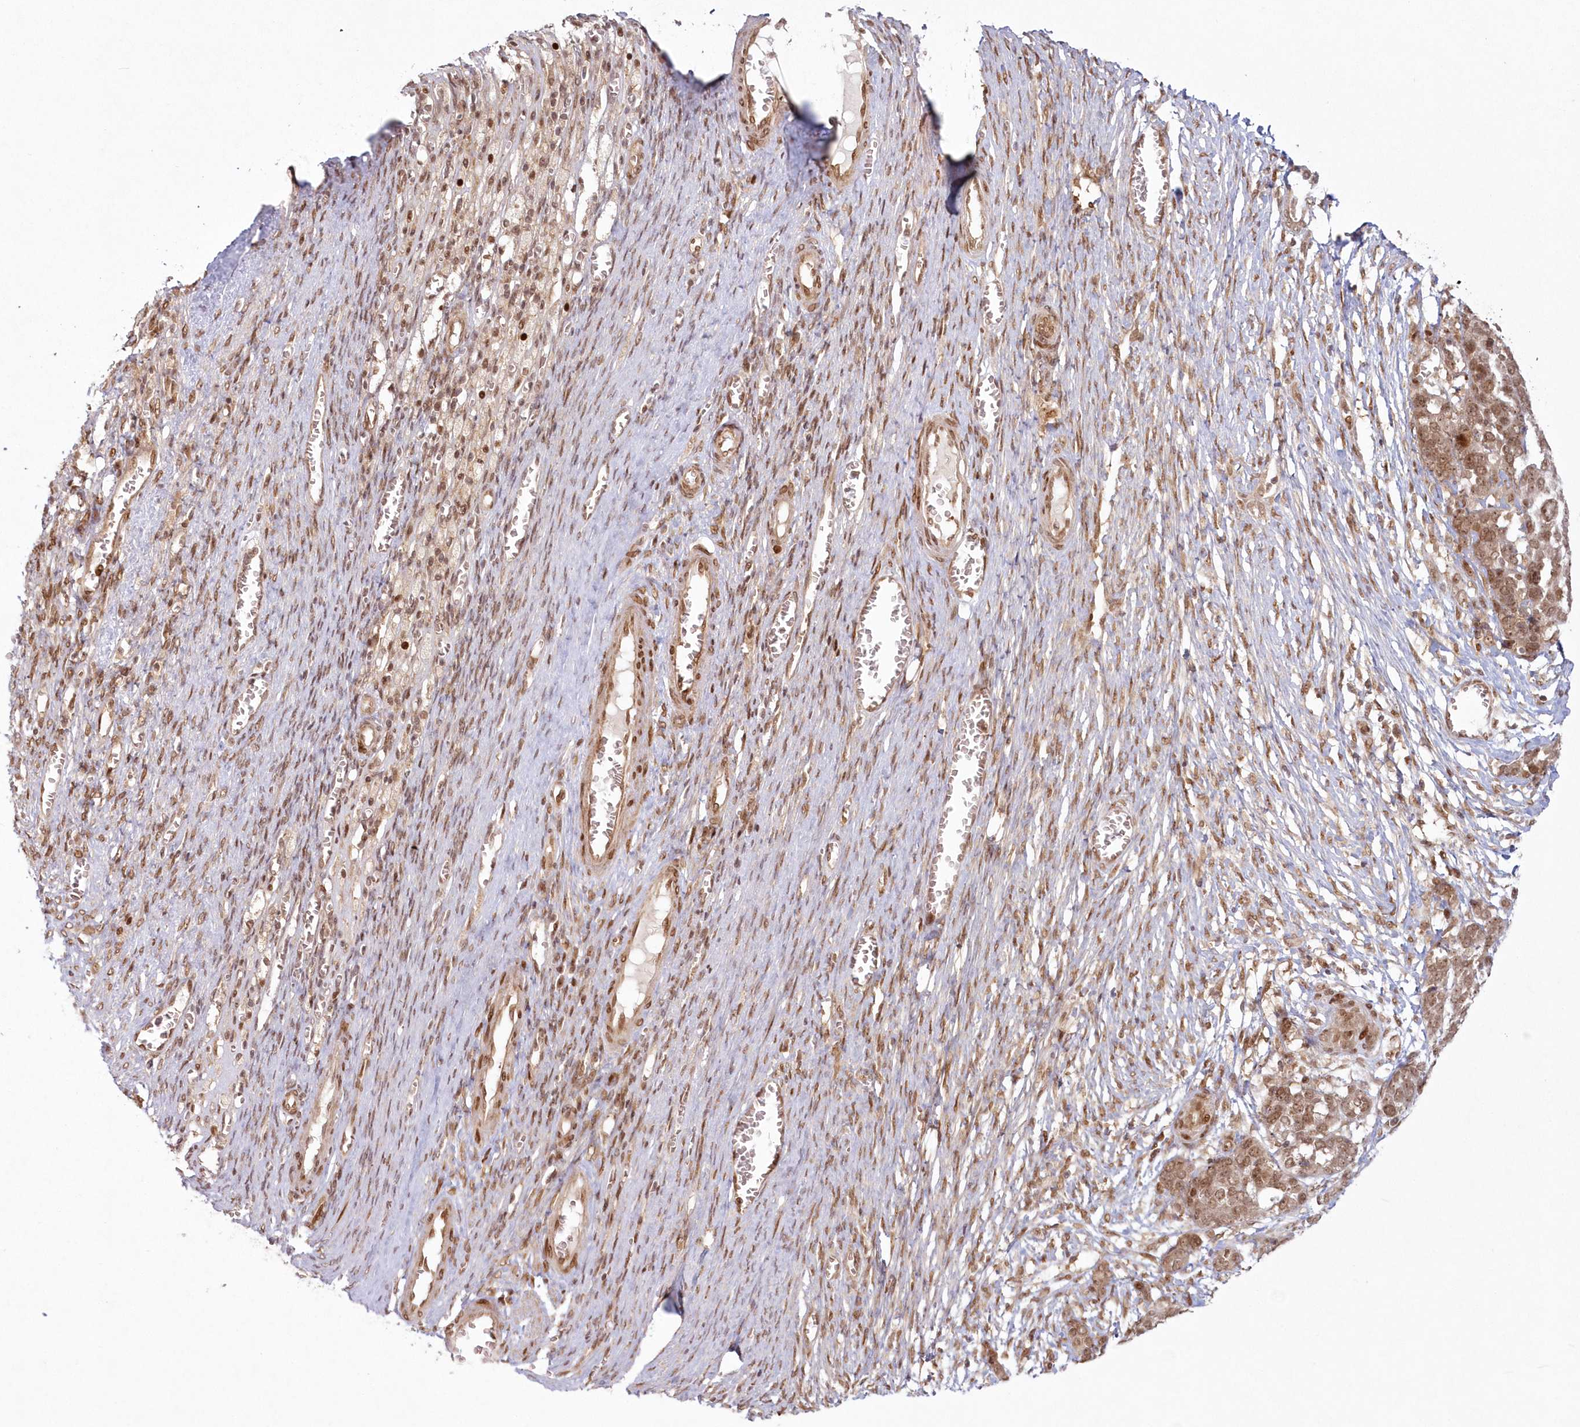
{"staining": {"intensity": "moderate", "quantity": ">75%", "location": "cytoplasmic/membranous,nuclear"}, "tissue": "ovarian cancer", "cell_type": "Tumor cells", "image_type": "cancer", "snomed": [{"axis": "morphology", "description": "Cystadenocarcinoma, serous, NOS"}, {"axis": "topography", "description": "Ovary"}], "caption": "Serous cystadenocarcinoma (ovarian) stained for a protein (brown) displays moderate cytoplasmic/membranous and nuclear positive expression in about >75% of tumor cells.", "gene": "TOGARAM2", "patient": {"sex": "female", "age": 44}}